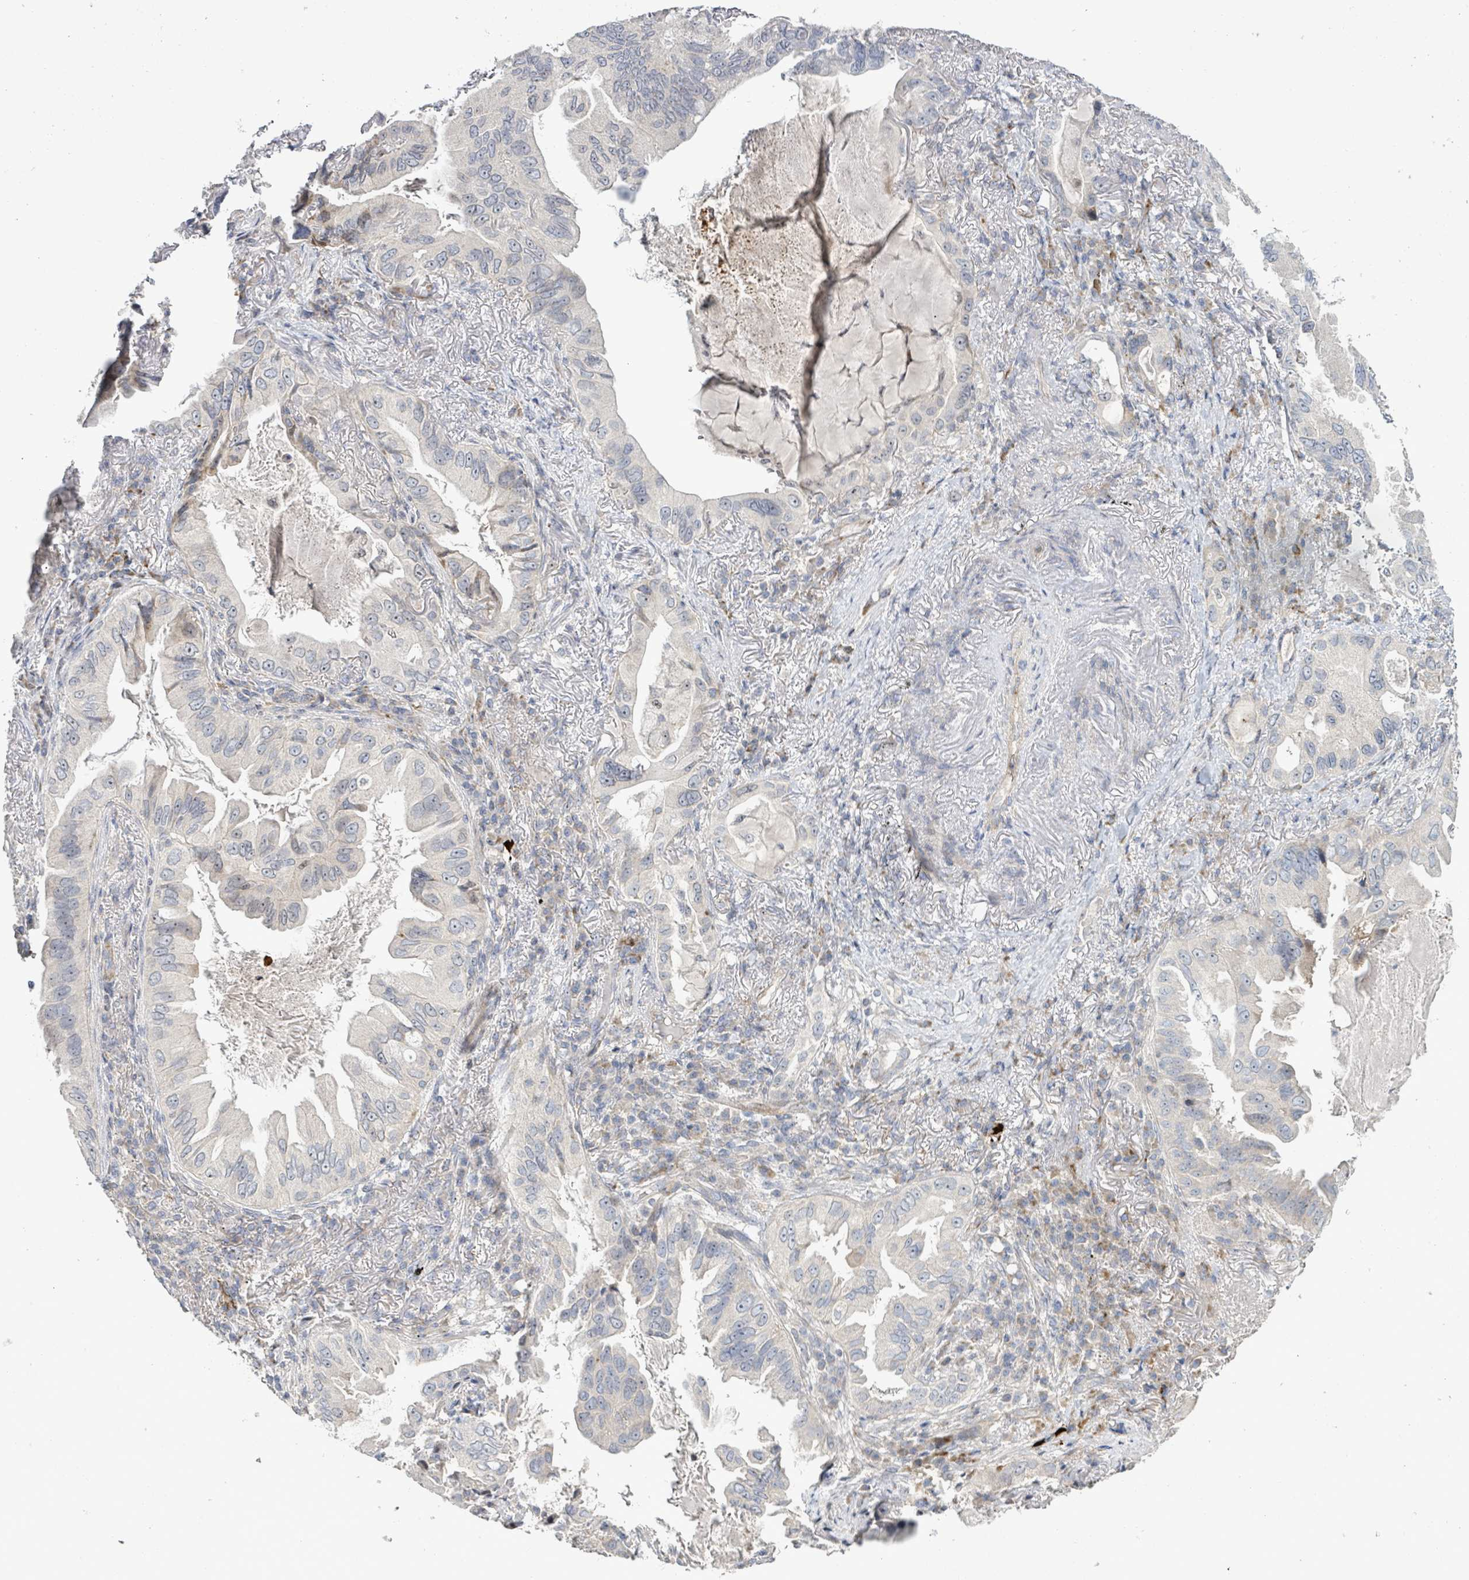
{"staining": {"intensity": "negative", "quantity": "none", "location": "none"}, "tissue": "lung cancer", "cell_type": "Tumor cells", "image_type": "cancer", "snomed": [{"axis": "morphology", "description": "Adenocarcinoma, NOS"}, {"axis": "topography", "description": "Lung"}], "caption": "This histopathology image is of lung cancer (adenocarcinoma) stained with immunohistochemistry (IHC) to label a protein in brown with the nuclei are counter-stained blue. There is no expression in tumor cells. (DAB immunohistochemistry (IHC) with hematoxylin counter stain).", "gene": "LILRA4", "patient": {"sex": "female", "age": 69}}